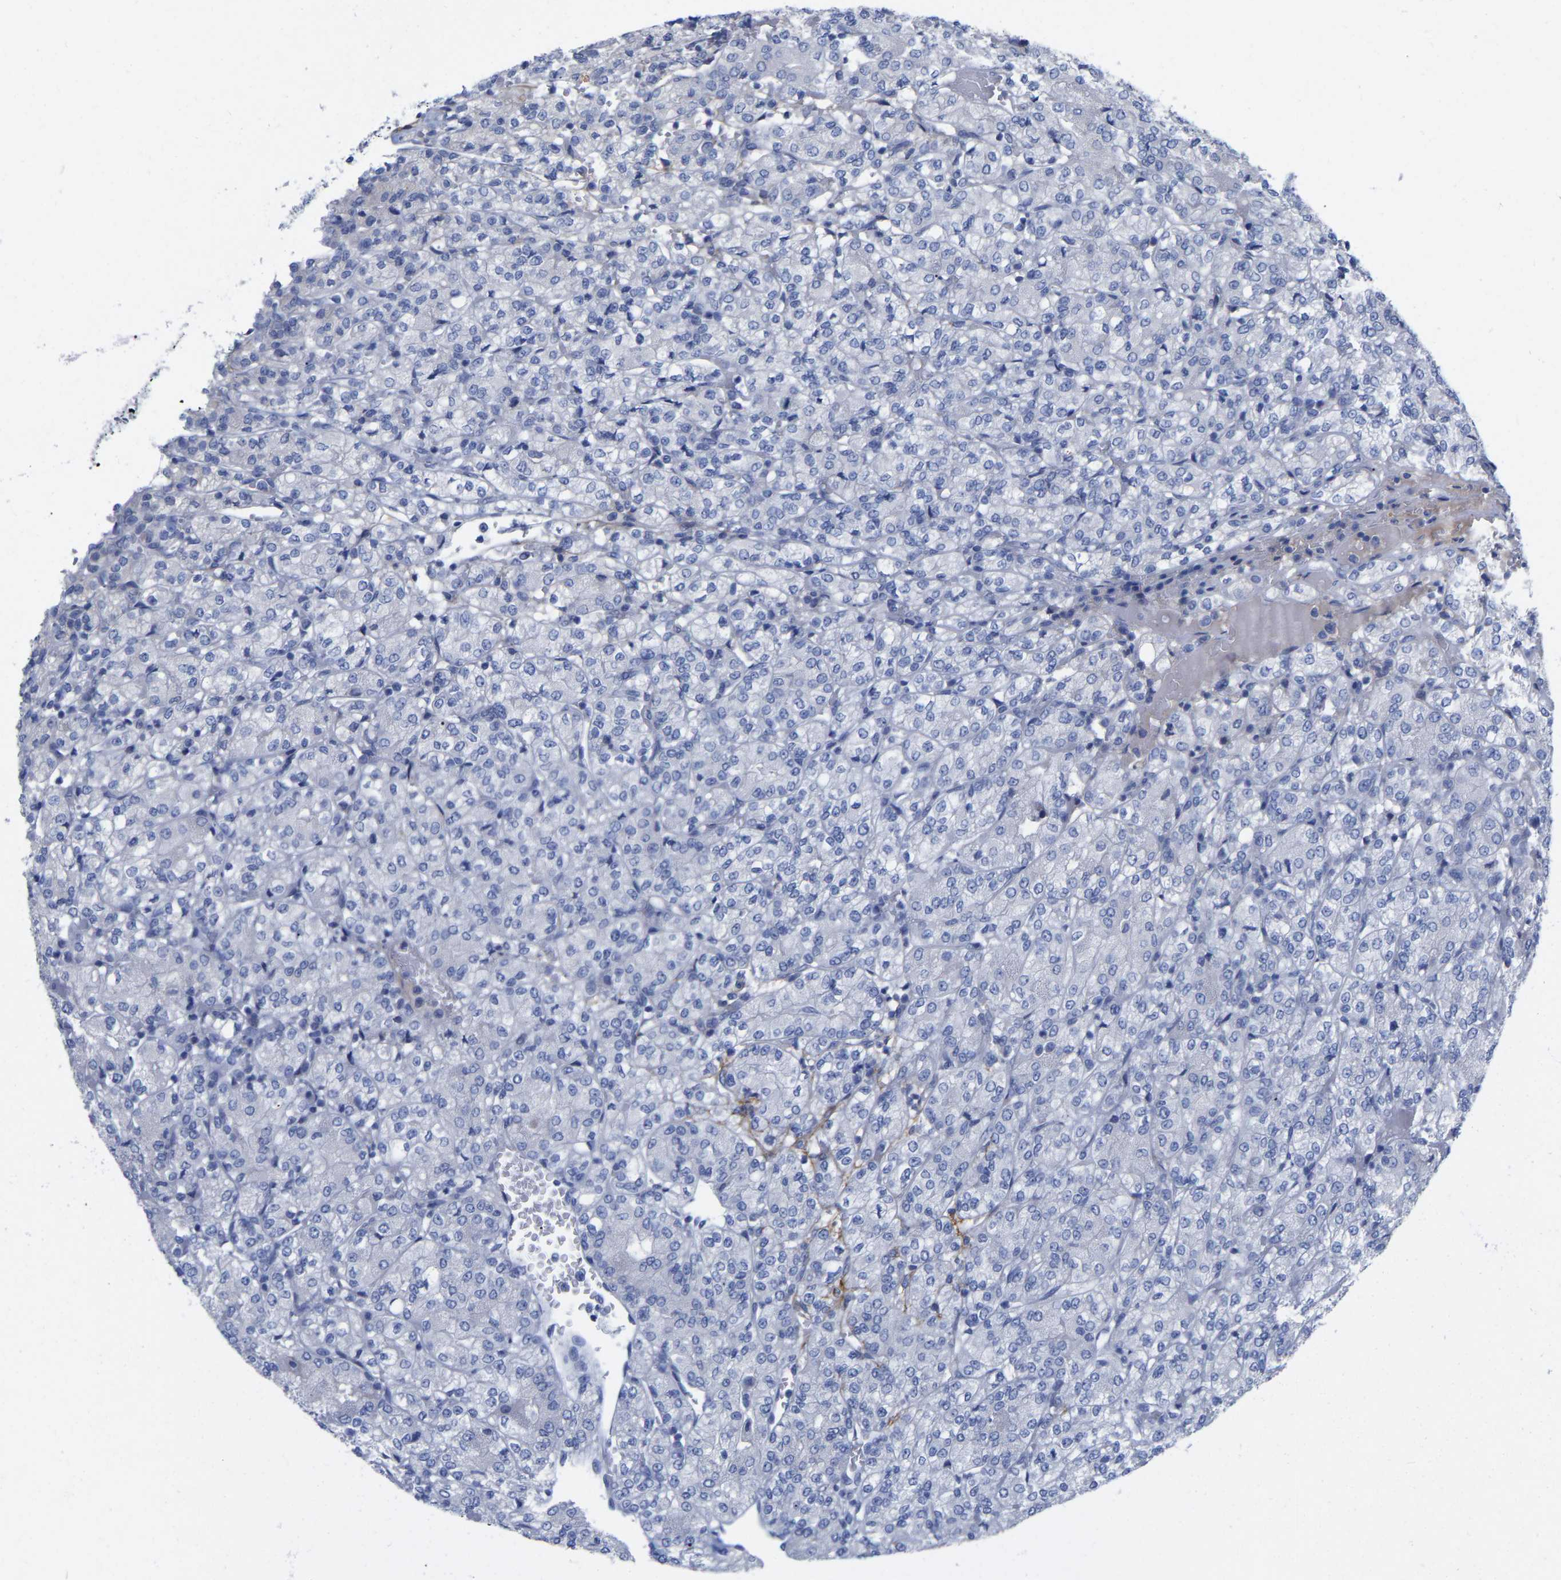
{"staining": {"intensity": "negative", "quantity": "none", "location": "none"}, "tissue": "renal cancer", "cell_type": "Tumor cells", "image_type": "cancer", "snomed": [{"axis": "morphology", "description": "Adenocarcinoma, NOS"}, {"axis": "topography", "description": "Kidney"}], "caption": "High magnification brightfield microscopy of renal cancer stained with DAB (3,3'-diaminobenzidine) (brown) and counterstained with hematoxylin (blue): tumor cells show no significant expression.", "gene": "HAPLN1", "patient": {"sex": "male", "age": 77}}